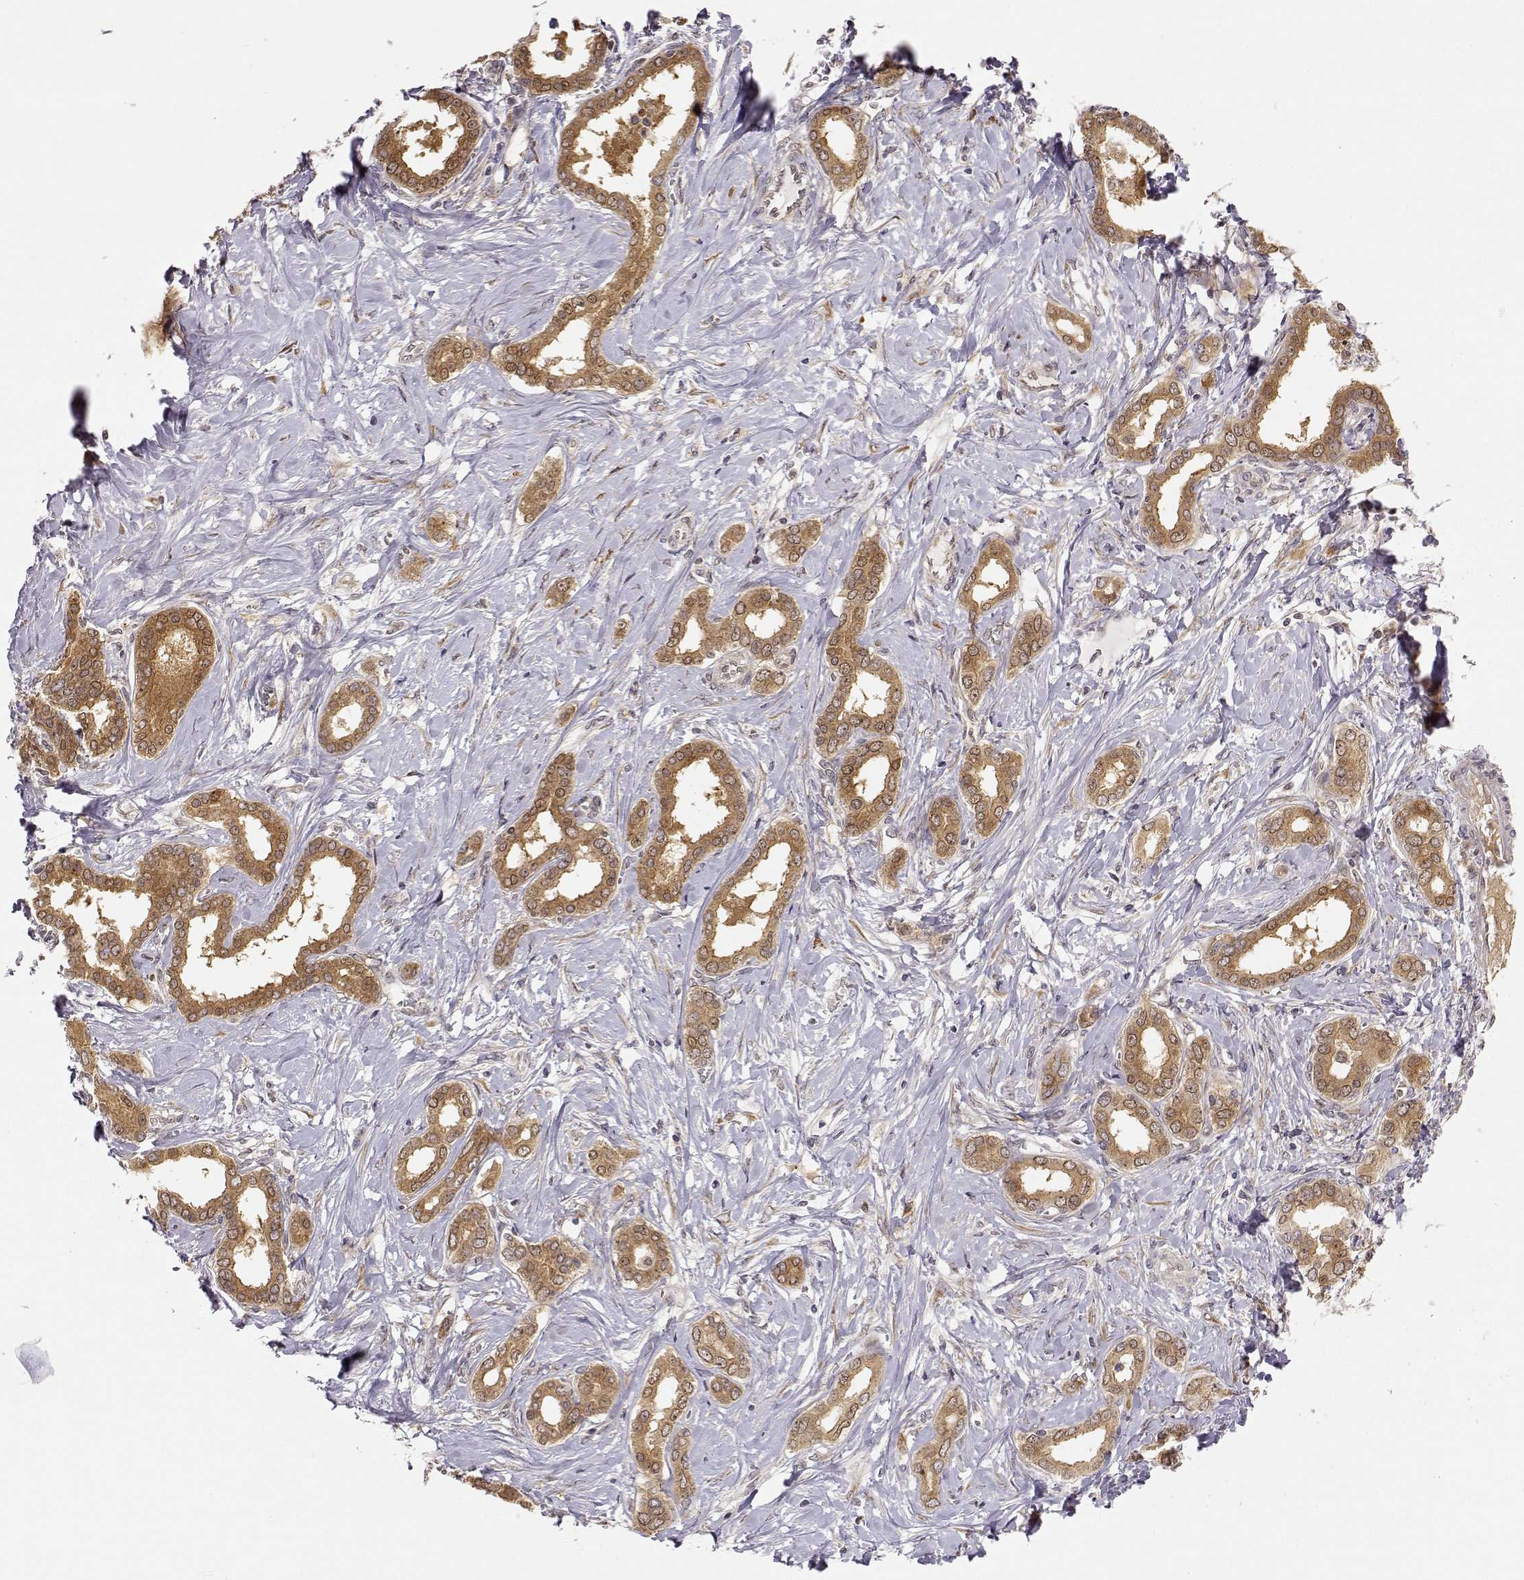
{"staining": {"intensity": "moderate", "quantity": ">75%", "location": "cytoplasmic/membranous,nuclear"}, "tissue": "liver cancer", "cell_type": "Tumor cells", "image_type": "cancer", "snomed": [{"axis": "morphology", "description": "Cholangiocarcinoma"}, {"axis": "topography", "description": "Liver"}], "caption": "Approximately >75% of tumor cells in liver cancer (cholangiocarcinoma) demonstrate moderate cytoplasmic/membranous and nuclear protein staining as visualized by brown immunohistochemical staining.", "gene": "ERGIC2", "patient": {"sex": "female", "age": 47}}